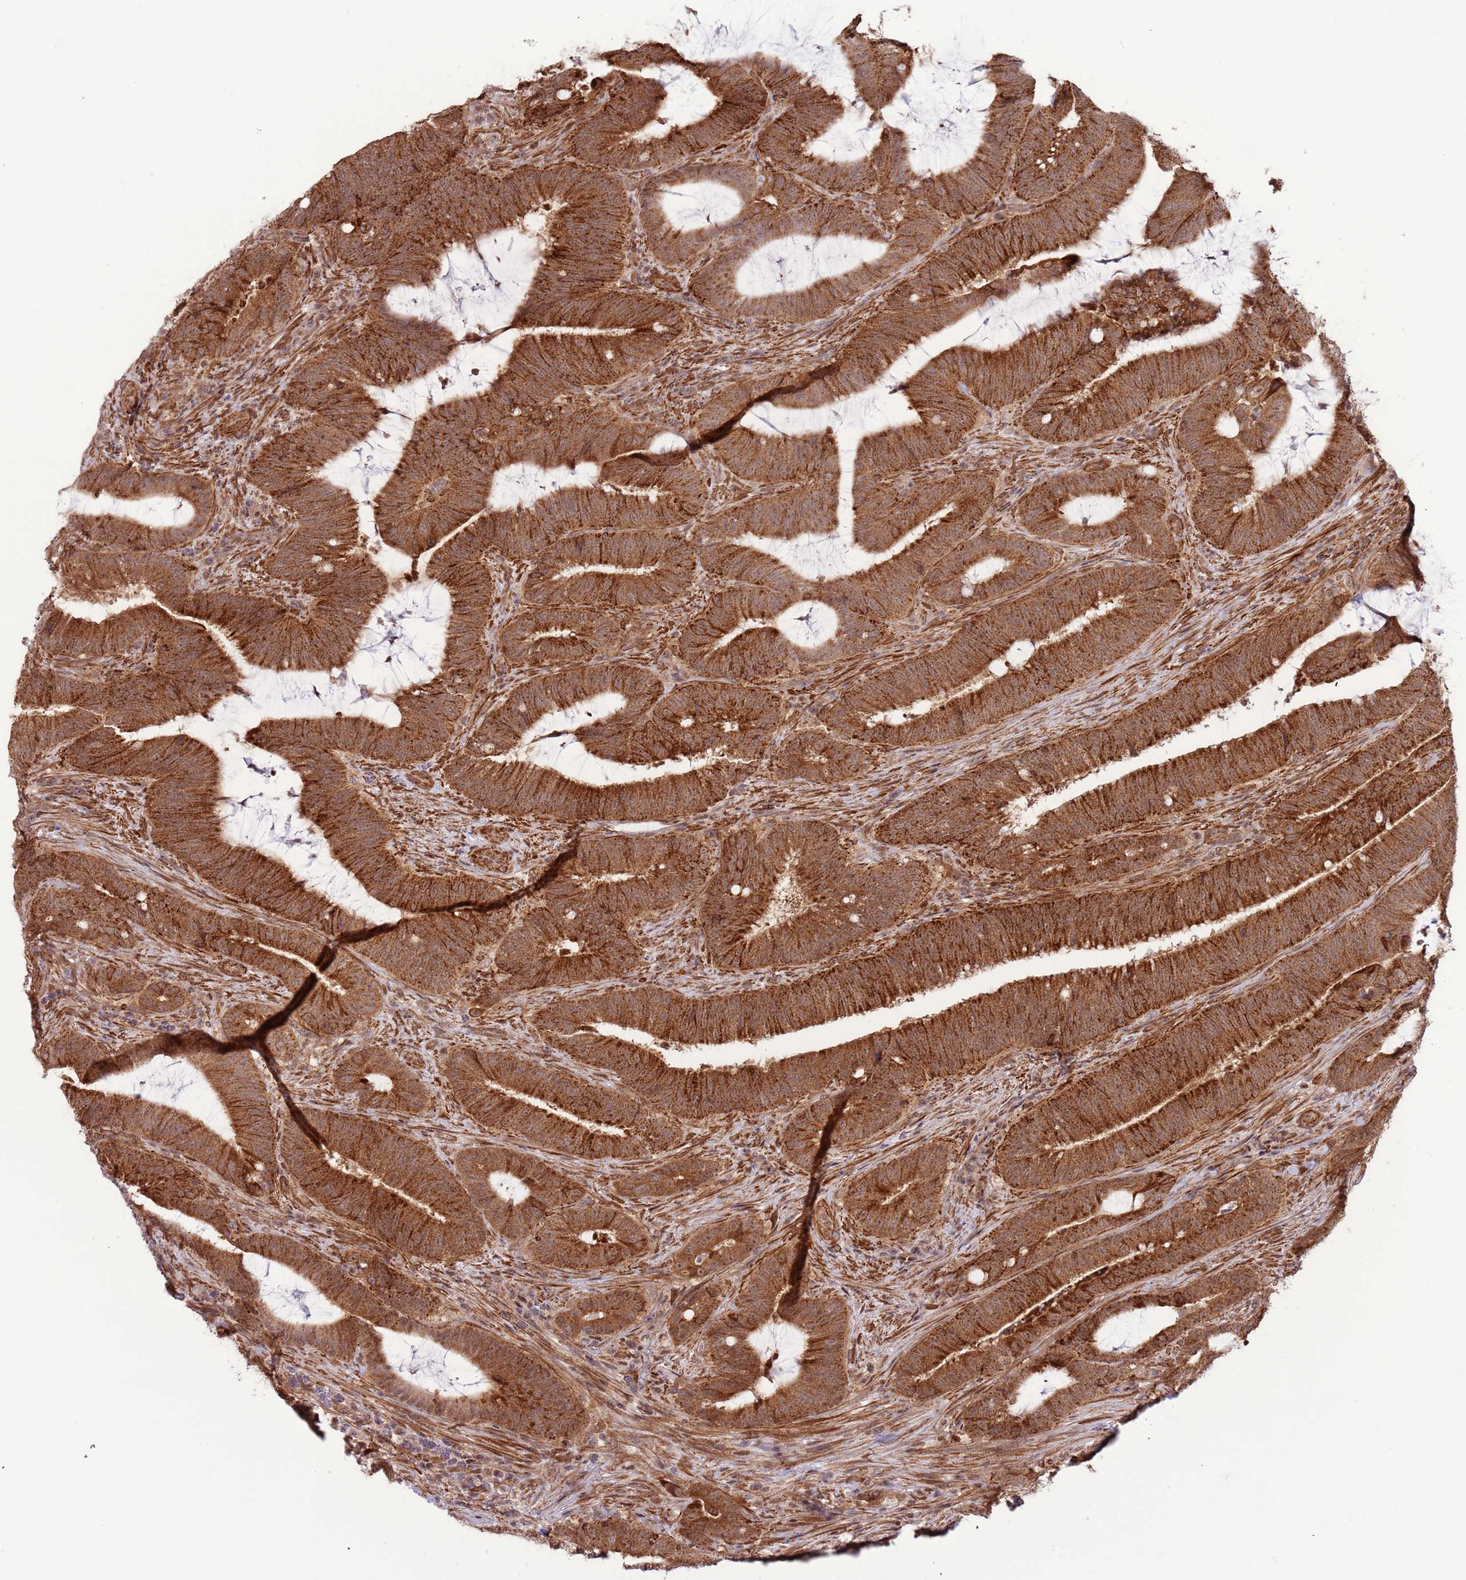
{"staining": {"intensity": "strong", "quantity": ">75%", "location": "cytoplasmic/membranous"}, "tissue": "colorectal cancer", "cell_type": "Tumor cells", "image_type": "cancer", "snomed": [{"axis": "morphology", "description": "Adenocarcinoma, NOS"}, {"axis": "topography", "description": "Colon"}], "caption": "Colorectal cancer (adenocarcinoma) stained for a protein exhibits strong cytoplasmic/membranous positivity in tumor cells.", "gene": "DCAF4", "patient": {"sex": "female", "age": 43}}